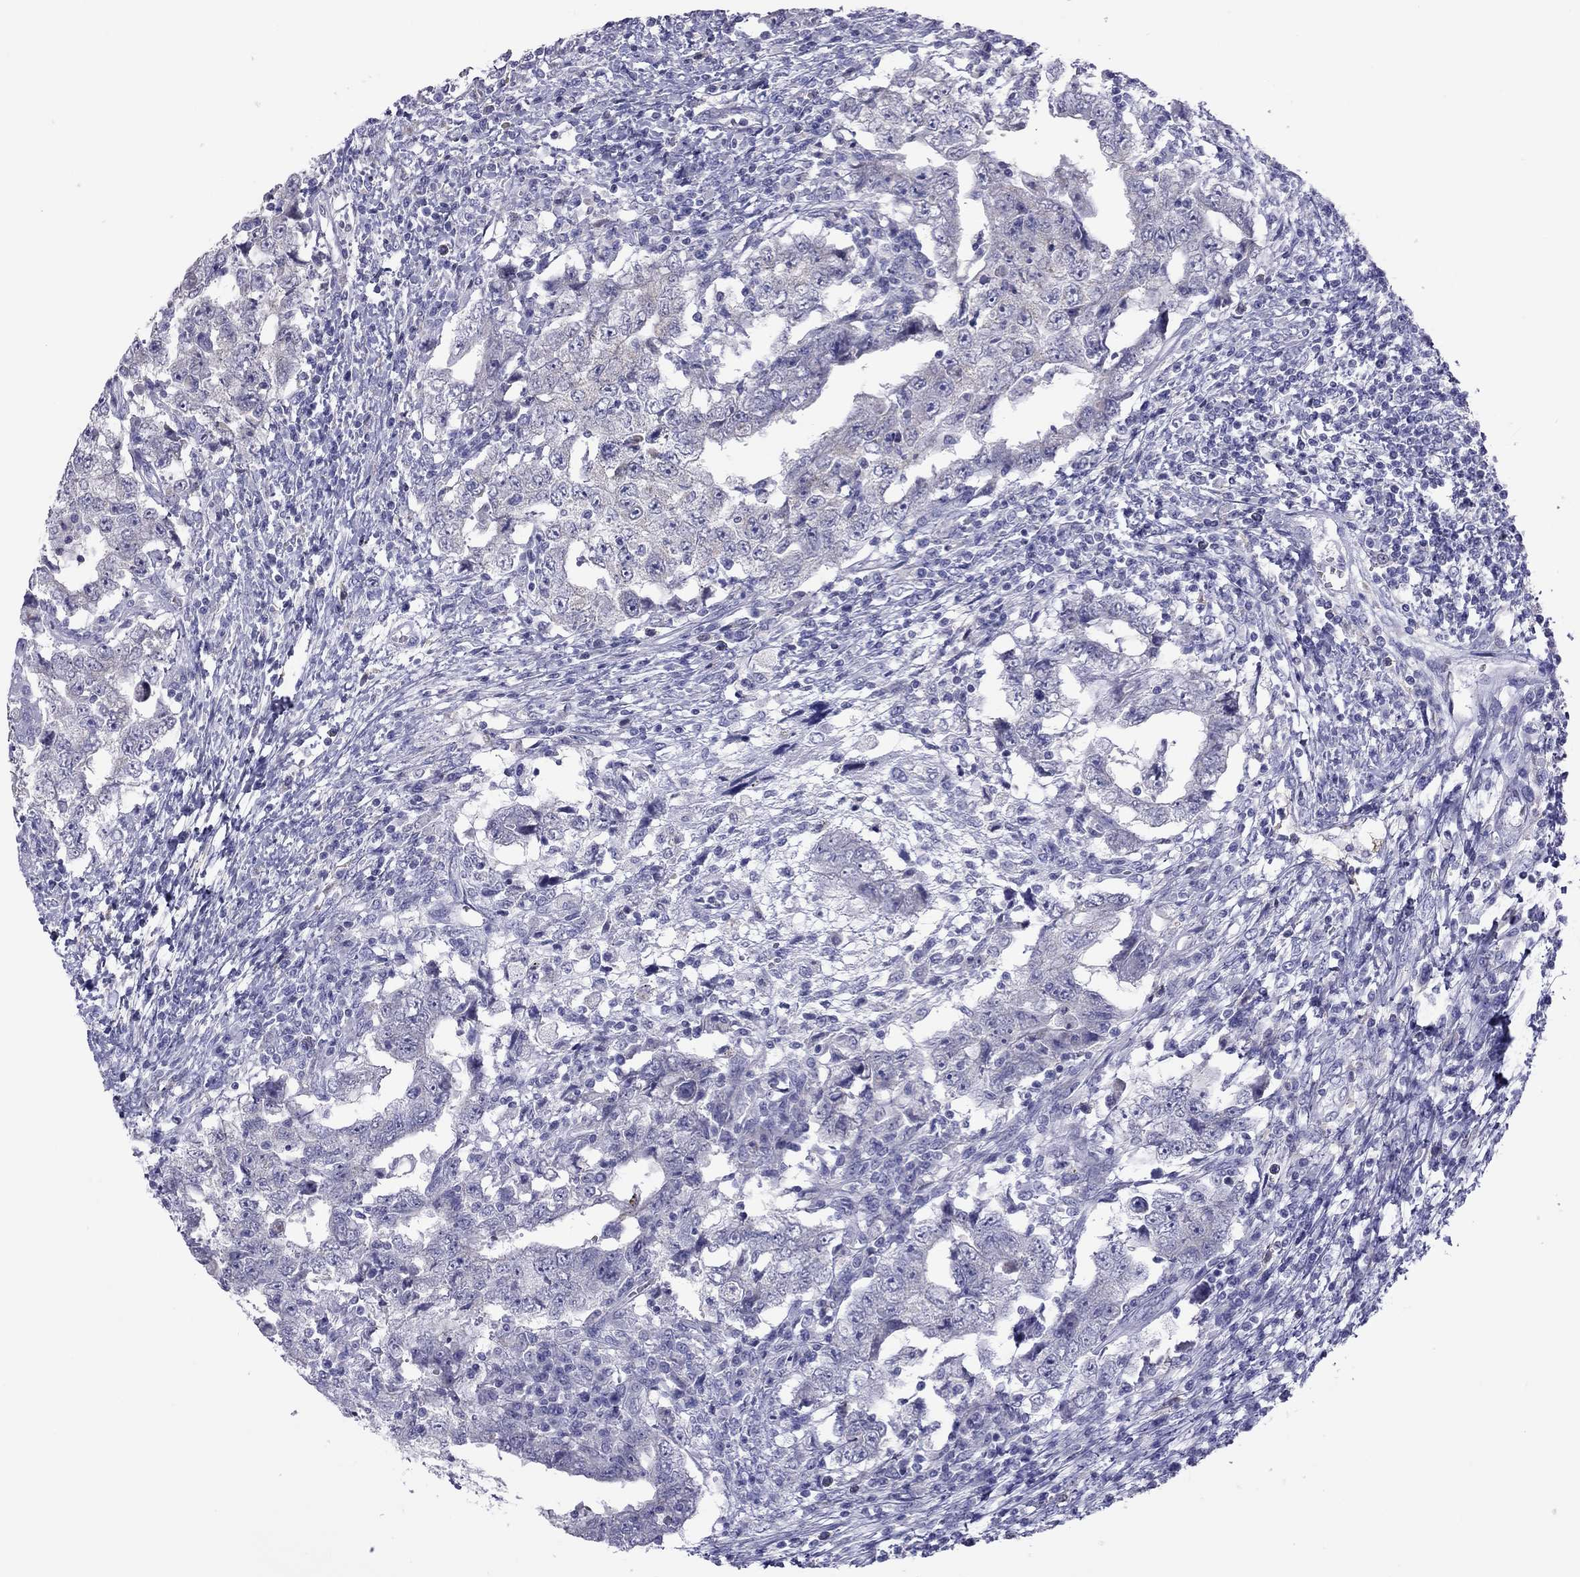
{"staining": {"intensity": "negative", "quantity": "none", "location": "none"}, "tissue": "testis cancer", "cell_type": "Tumor cells", "image_type": "cancer", "snomed": [{"axis": "morphology", "description": "Carcinoma, Embryonal, NOS"}, {"axis": "topography", "description": "Testis"}], "caption": "Image shows no significant protein positivity in tumor cells of embryonal carcinoma (testis).", "gene": "PPP1R3A", "patient": {"sex": "male", "age": 26}}